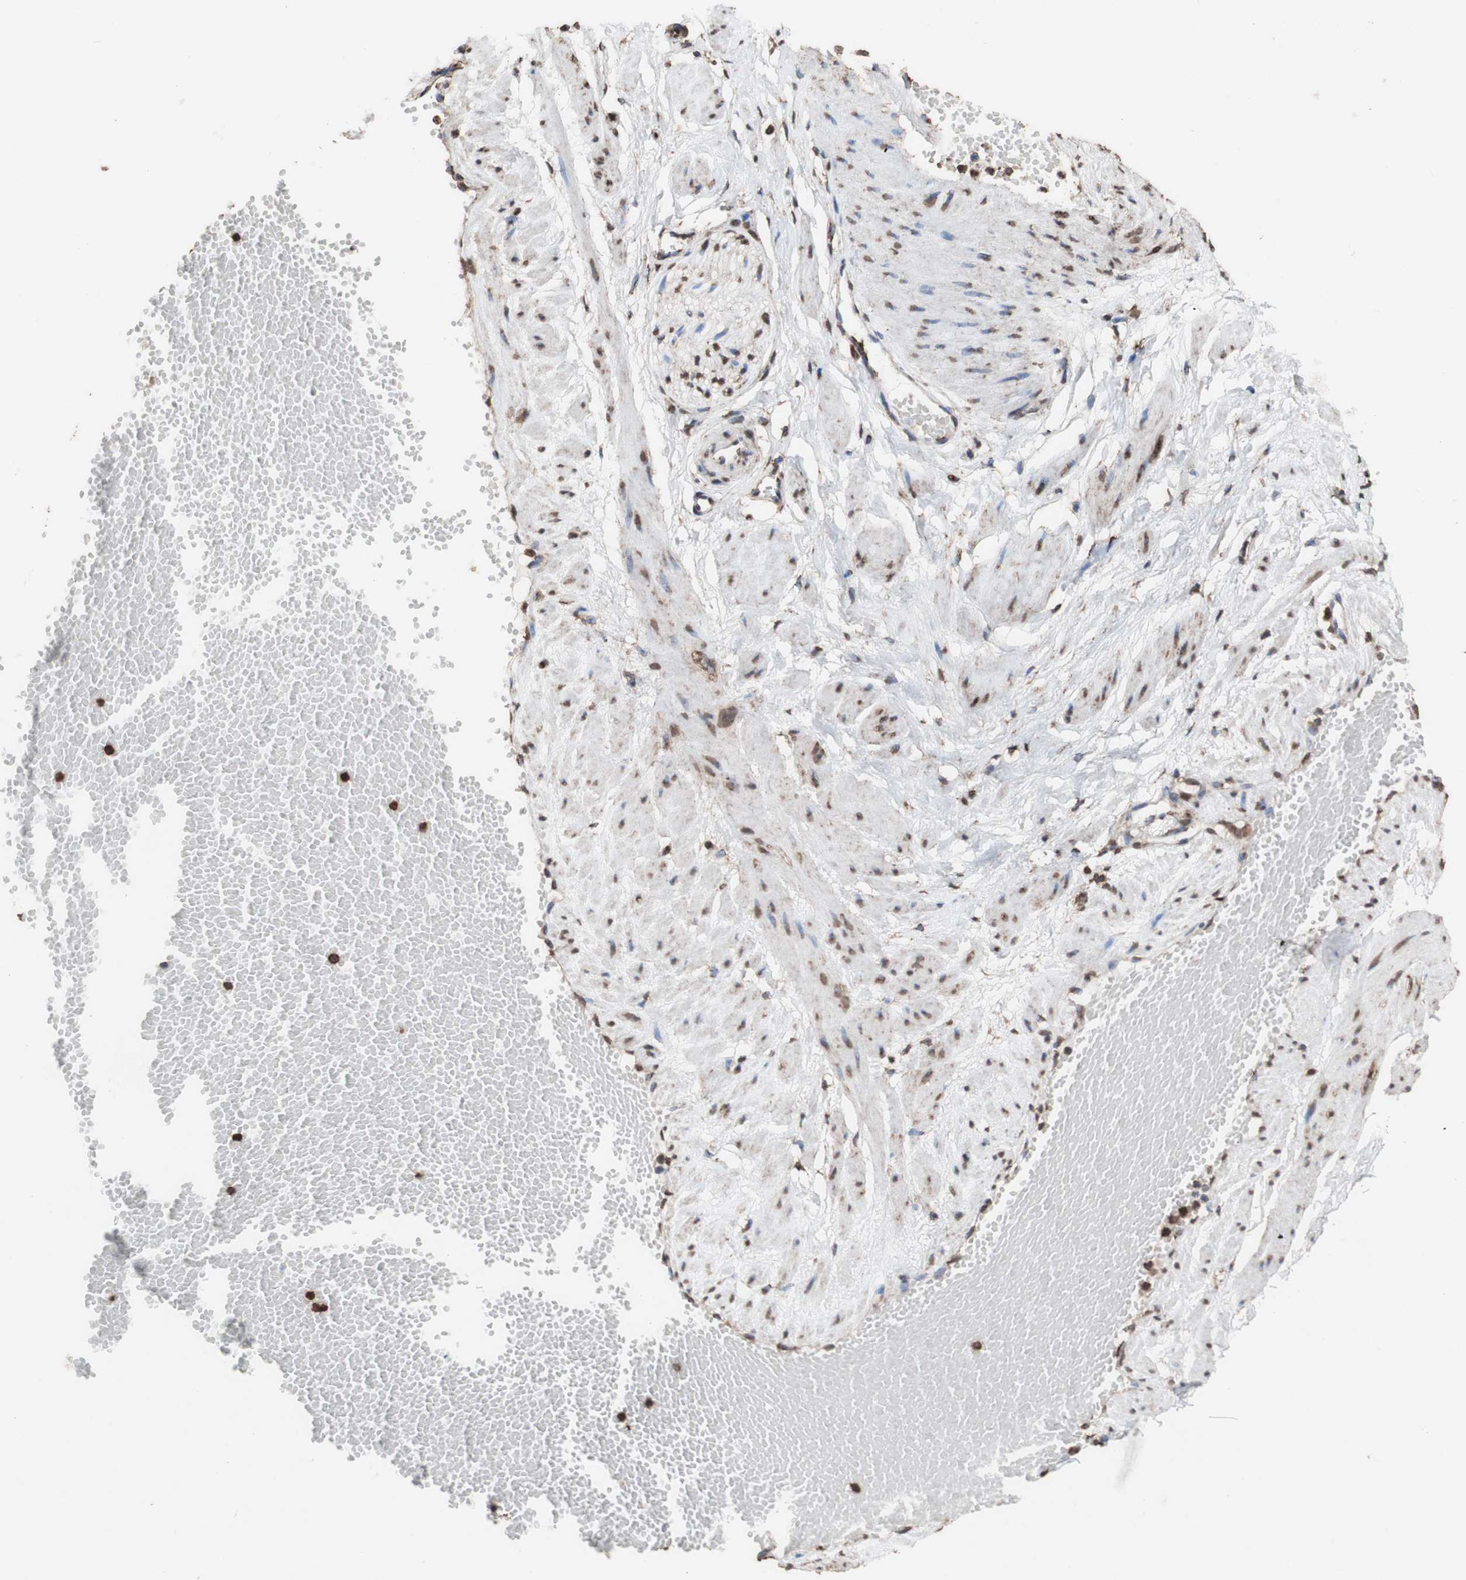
{"staining": {"intensity": "negative", "quantity": "none", "location": "none"}, "tissue": "adipose tissue", "cell_type": "Adipocytes", "image_type": "normal", "snomed": [{"axis": "morphology", "description": "Normal tissue, NOS"}, {"axis": "topography", "description": "Soft tissue"}, {"axis": "topography", "description": "Vascular tissue"}], "caption": "DAB immunohistochemical staining of normal adipose tissue shows no significant staining in adipocytes.", "gene": "PIDD1", "patient": {"sex": "female", "age": 35}}